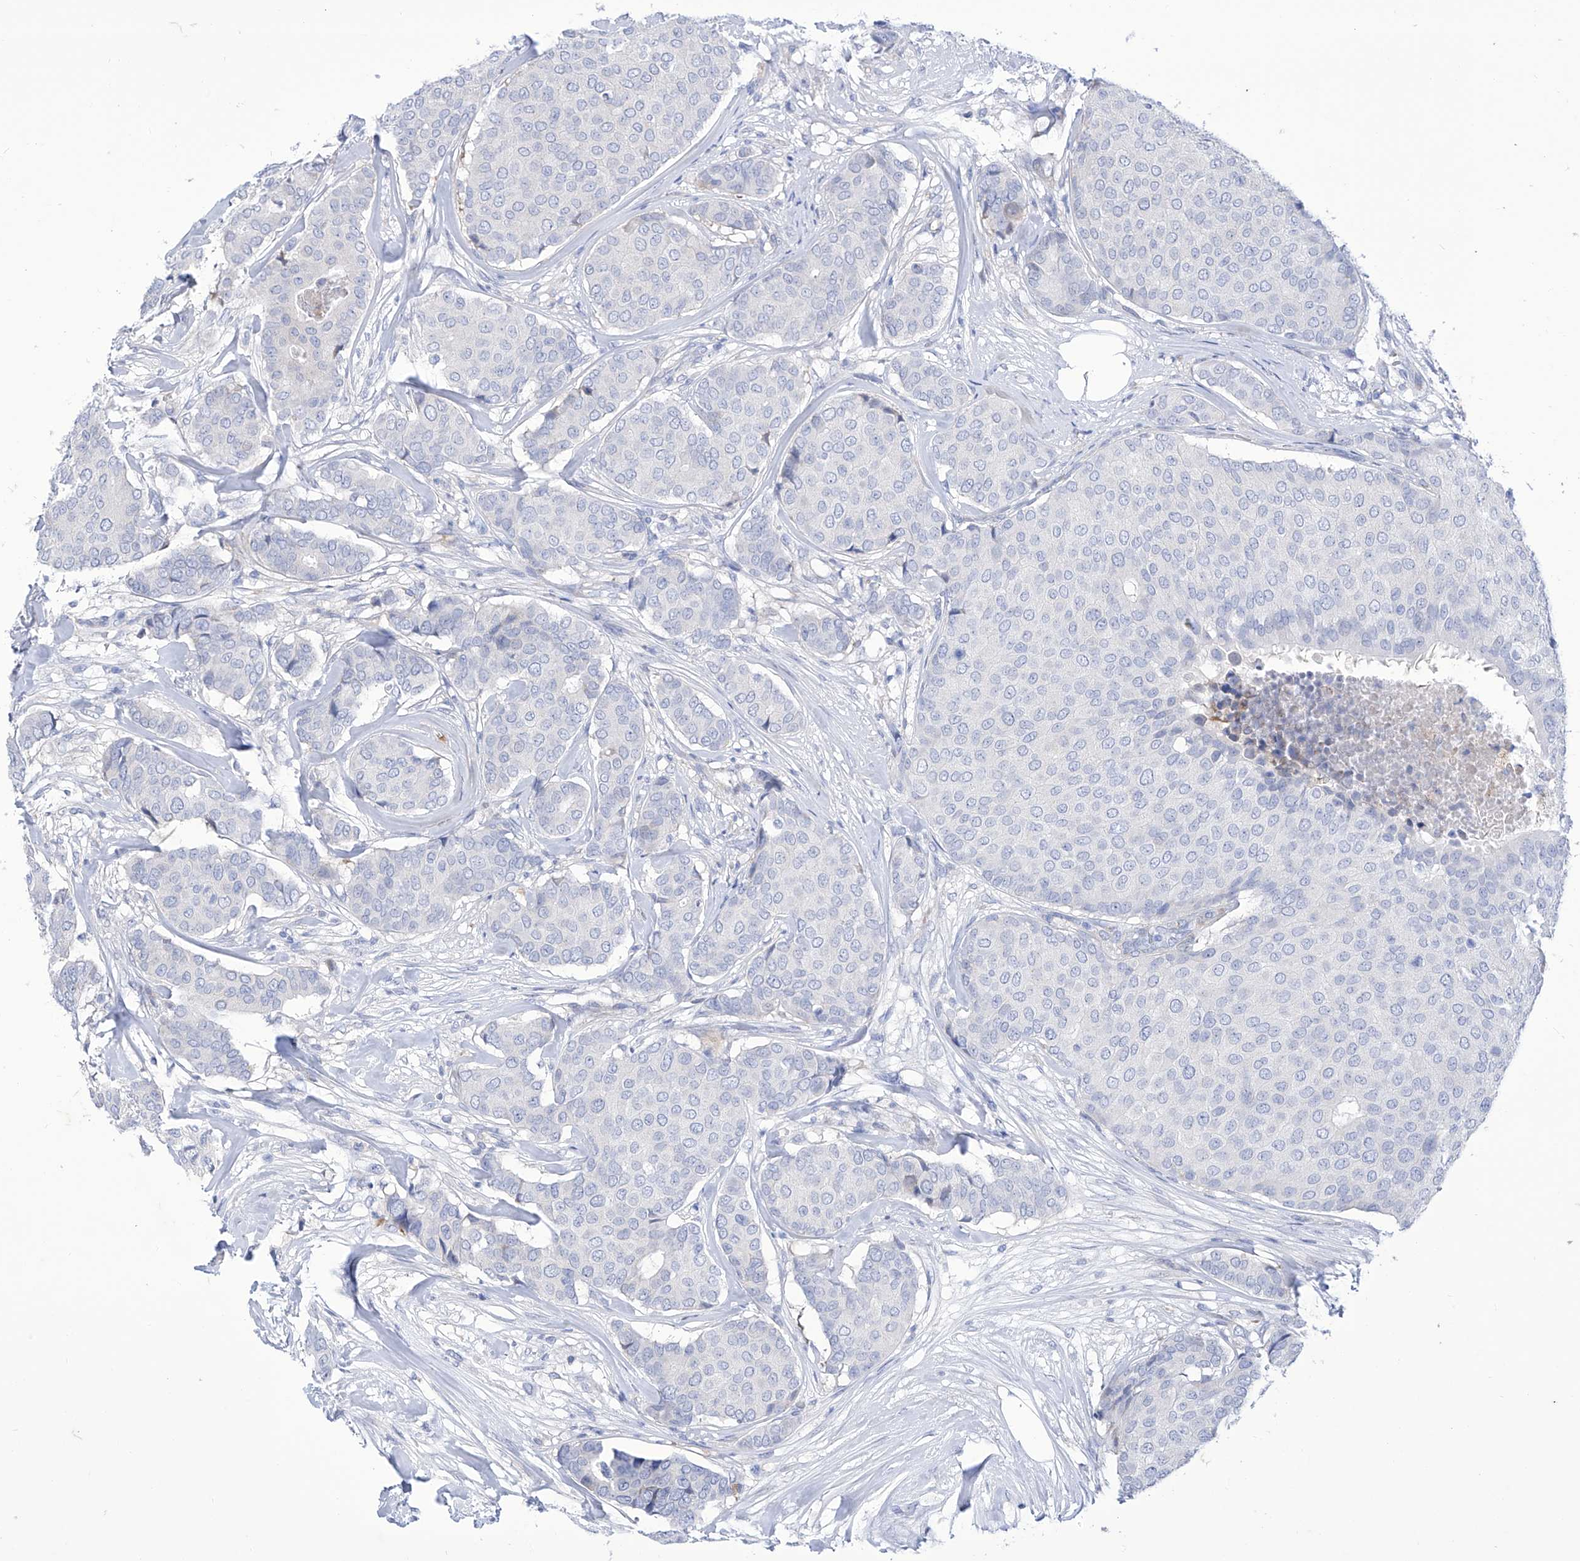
{"staining": {"intensity": "negative", "quantity": "none", "location": "none"}, "tissue": "breast cancer", "cell_type": "Tumor cells", "image_type": "cancer", "snomed": [{"axis": "morphology", "description": "Duct carcinoma"}, {"axis": "topography", "description": "Breast"}], "caption": "Human breast cancer stained for a protein using IHC displays no expression in tumor cells.", "gene": "C1orf87", "patient": {"sex": "female", "age": 75}}